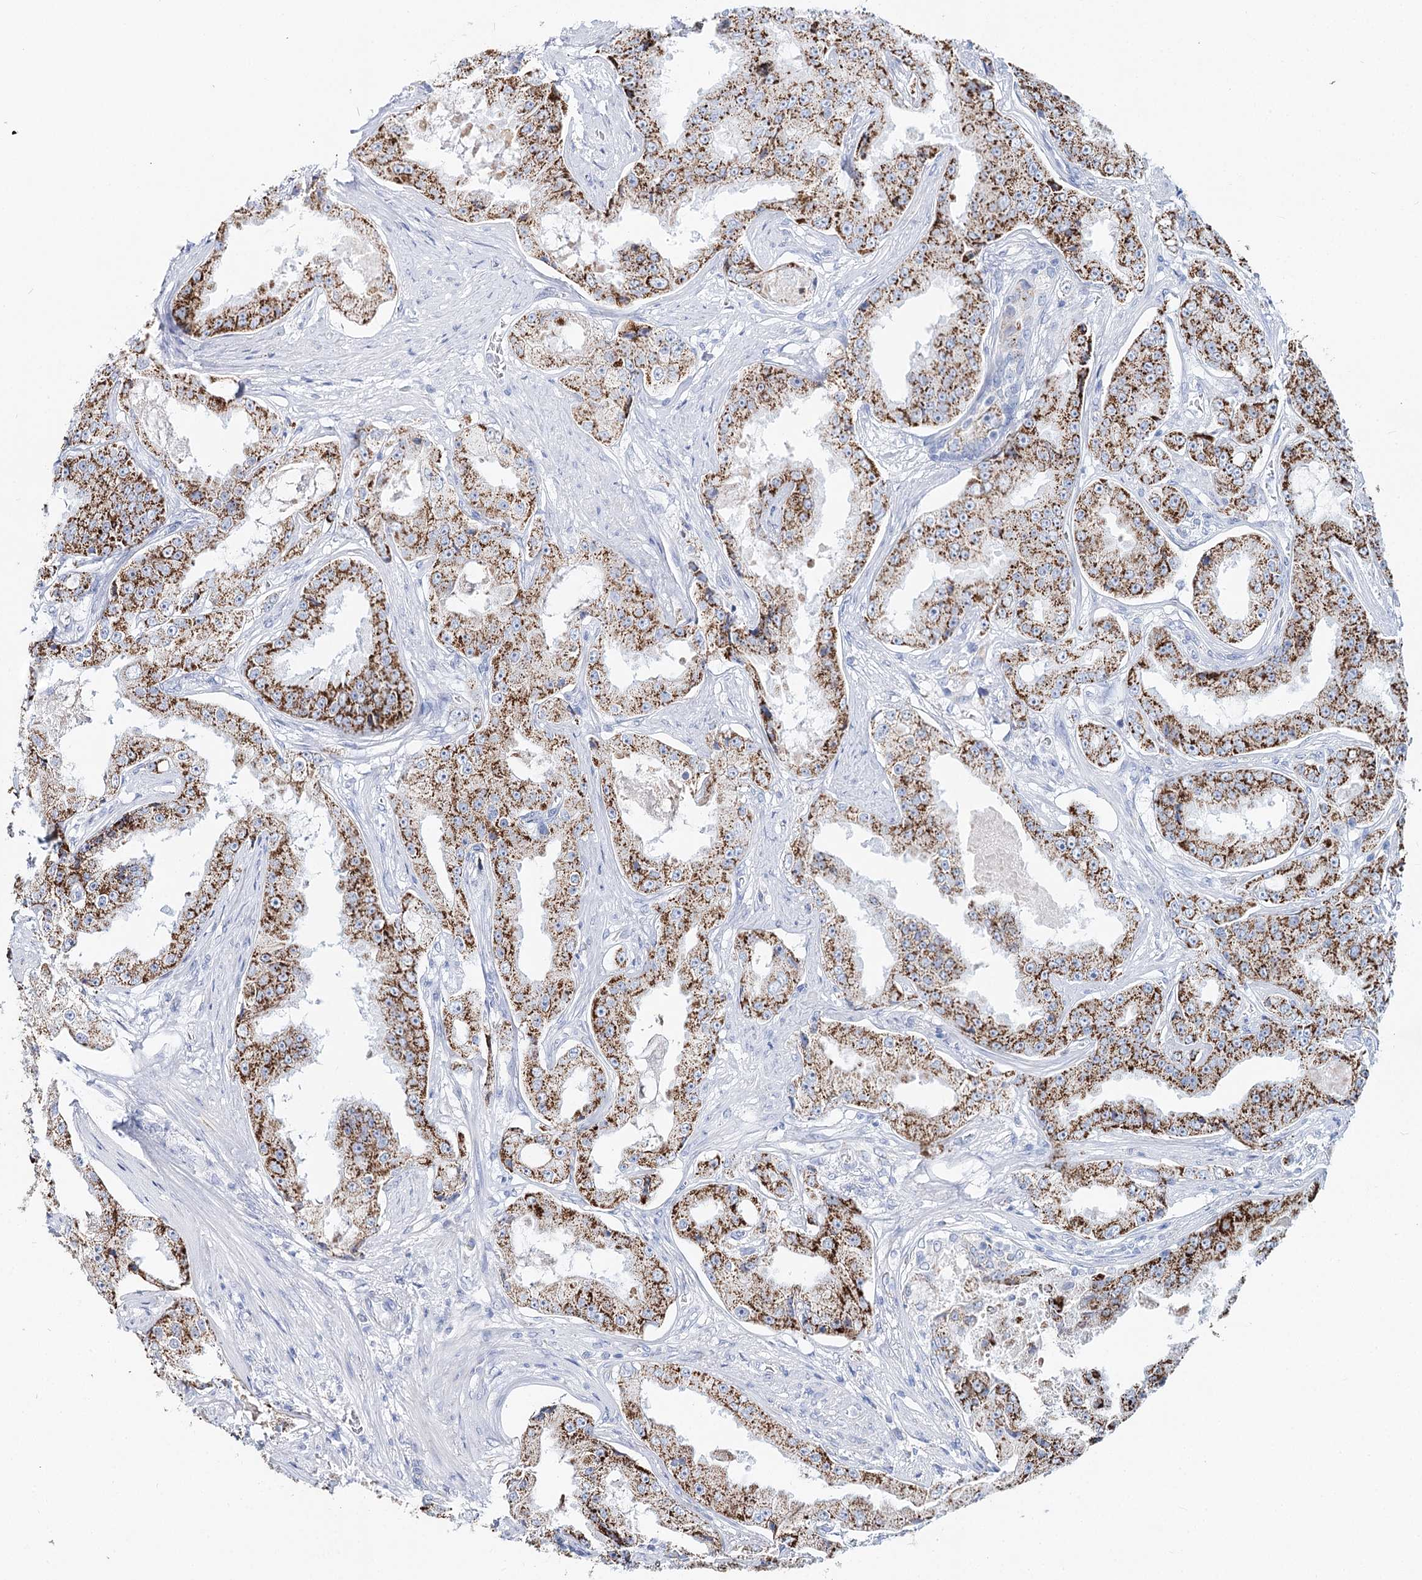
{"staining": {"intensity": "strong", "quantity": "25%-75%", "location": "cytoplasmic/membranous"}, "tissue": "prostate cancer", "cell_type": "Tumor cells", "image_type": "cancer", "snomed": [{"axis": "morphology", "description": "Adenocarcinoma, High grade"}, {"axis": "topography", "description": "Prostate"}], "caption": "Prostate cancer stained with IHC exhibits strong cytoplasmic/membranous expression in about 25%-75% of tumor cells. (IHC, brightfield microscopy, high magnification).", "gene": "MCCC2", "patient": {"sex": "male", "age": 73}}